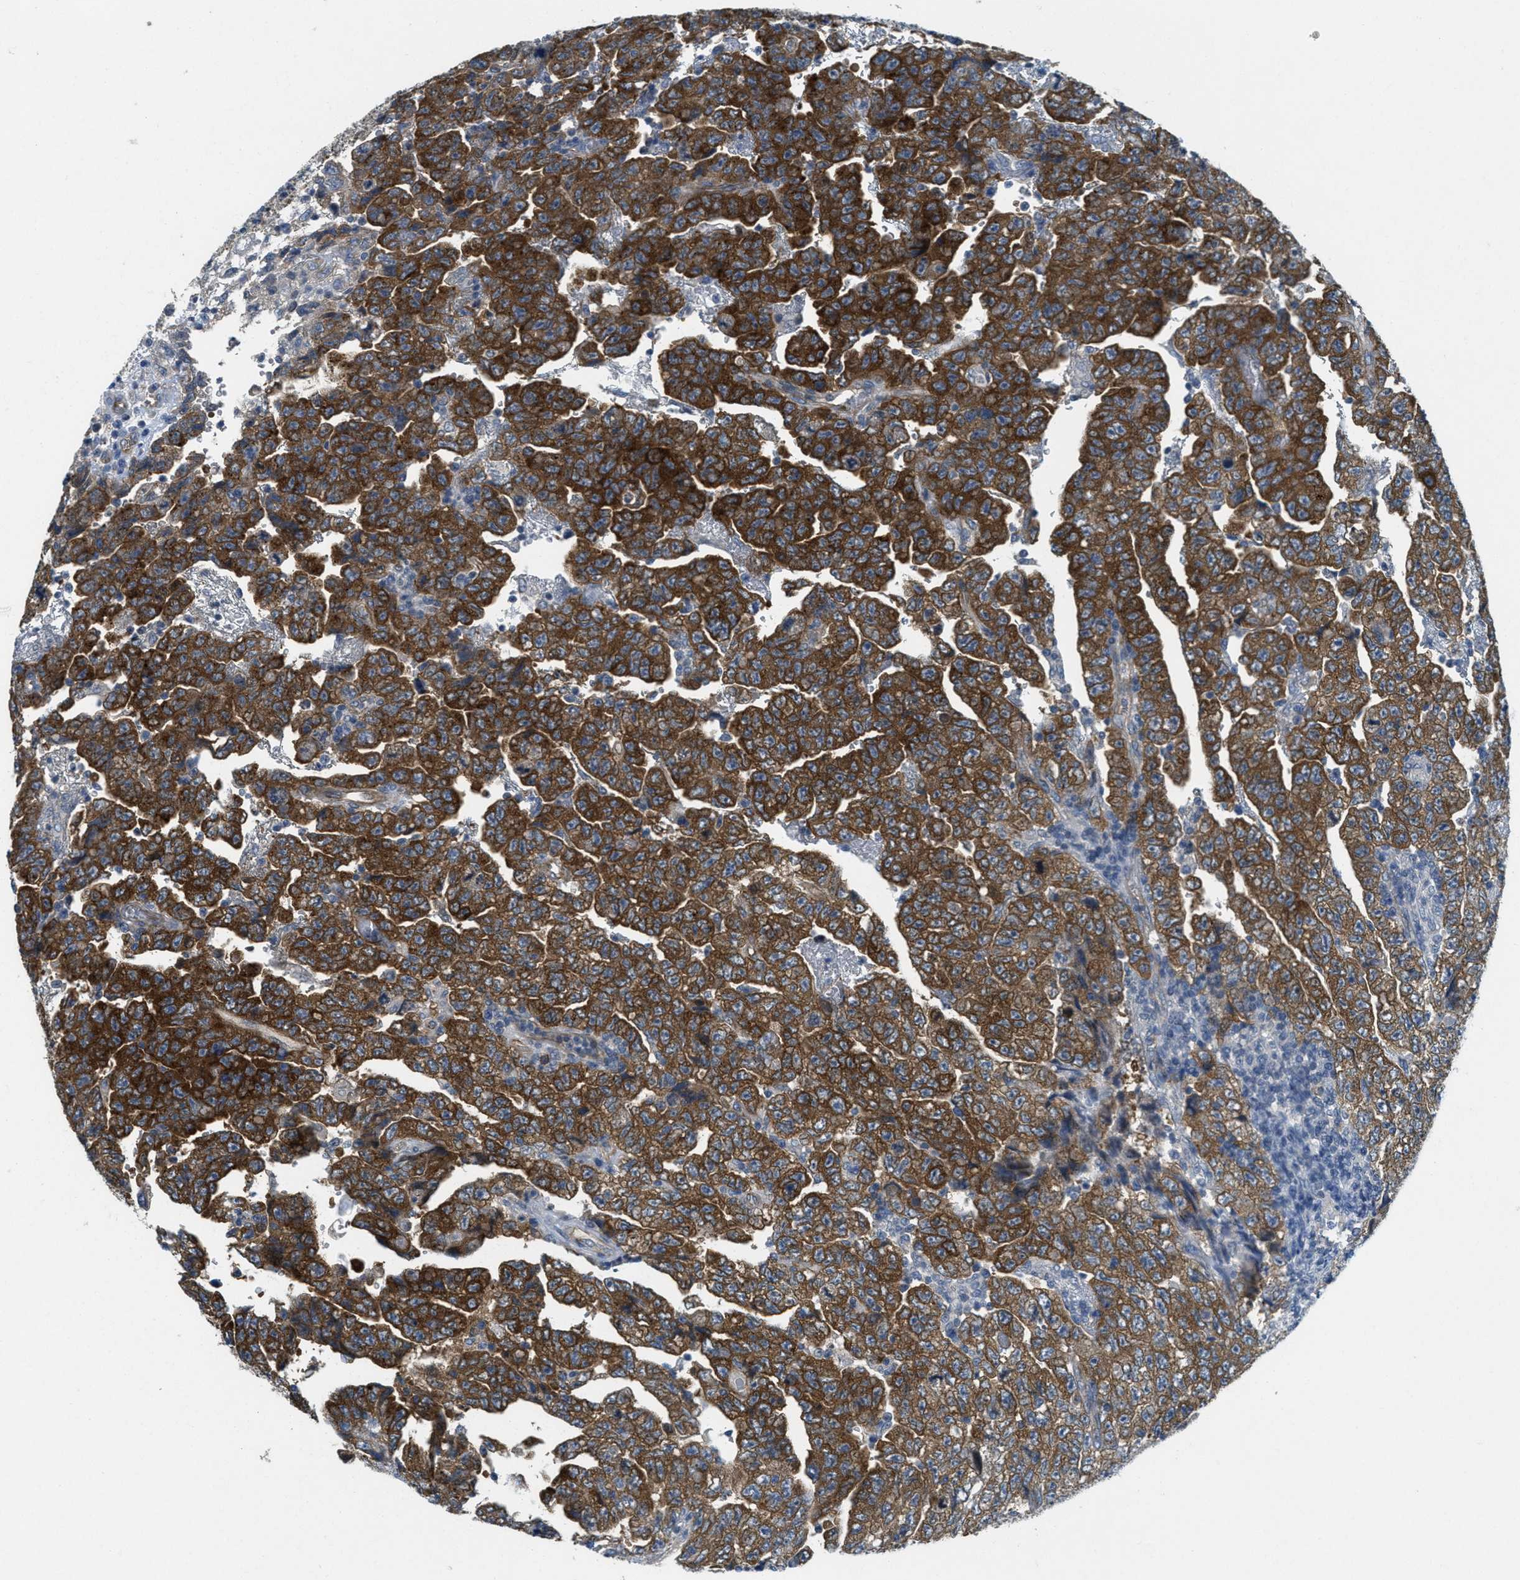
{"staining": {"intensity": "strong", "quantity": ">75%", "location": "cytoplasmic/membranous"}, "tissue": "testis cancer", "cell_type": "Tumor cells", "image_type": "cancer", "snomed": [{"axis": "morphology", "description": "Carcinoma, Embryonal, NOS"}, {"axis": "topography", "description": "Testis"}], "caption": "A micrograph of embryonal carcinoma (testis) stained for a protein reveals strong cytoplasmic/membranous brown staining in tumor cells.", "gene": "ZFYVE9", "patient": {"sex": "male", "age": 28}}